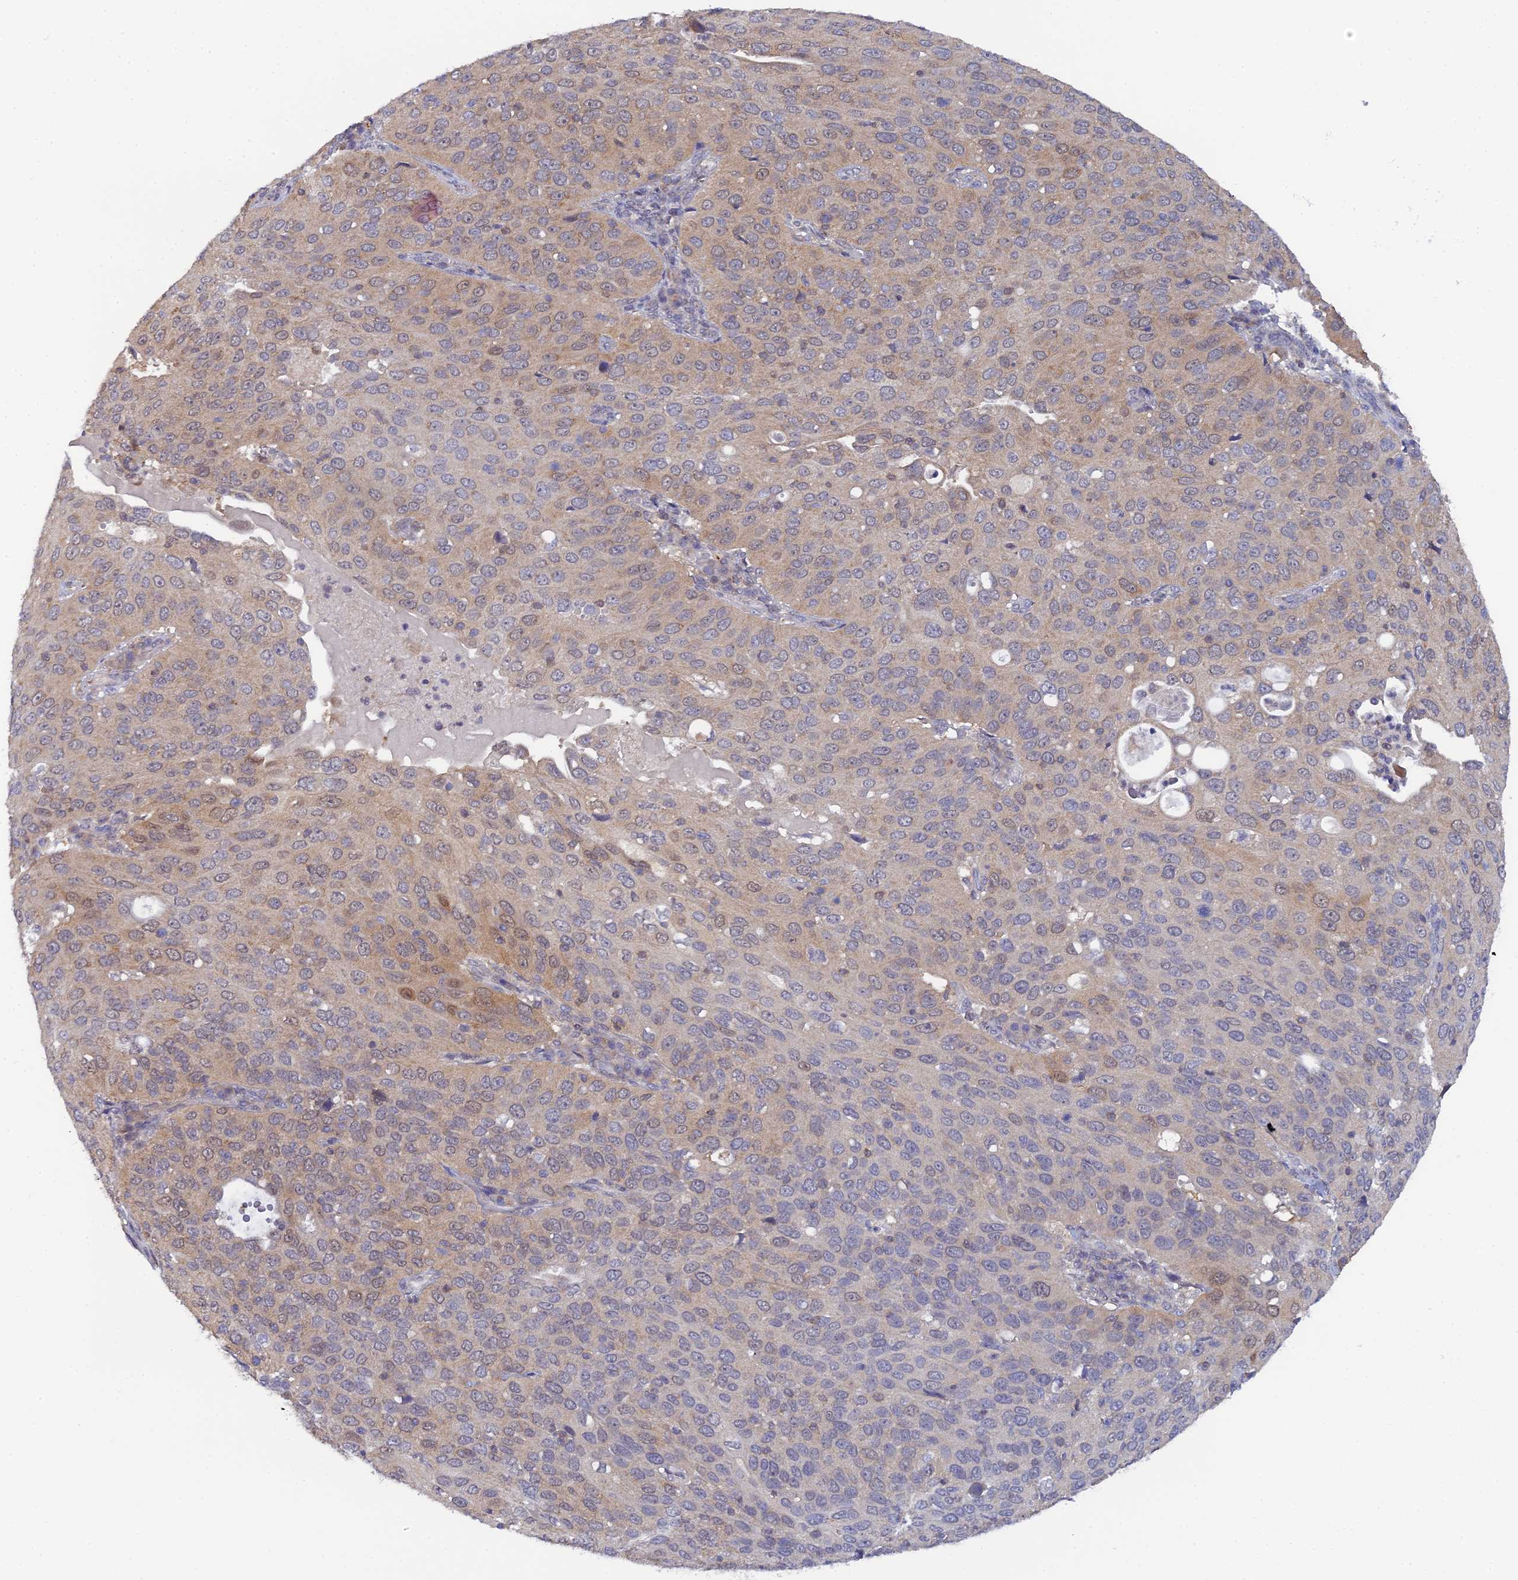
{"staining": {"intensity": "moderate", "quantity": "25%-75%", "location": "cytoplasmic/membranous"}, "tissue": "cervical cancer", "cell_type": "Tumor cells", "image_type": "cancer", "snomed": [{"axis": "morphology", "description": "Squamous cell carcinoma, NOS"}, {"axis": "topography", "description": "Cervix"}], "caption": "A brown stain highlights moderate cytoplasmic/membranous expression of a protein in human cervical cancer (squamous cell carcinoma) tumor cells.", "gene": "ELOA2", "patient": {"sex": "female", "age": 36}}